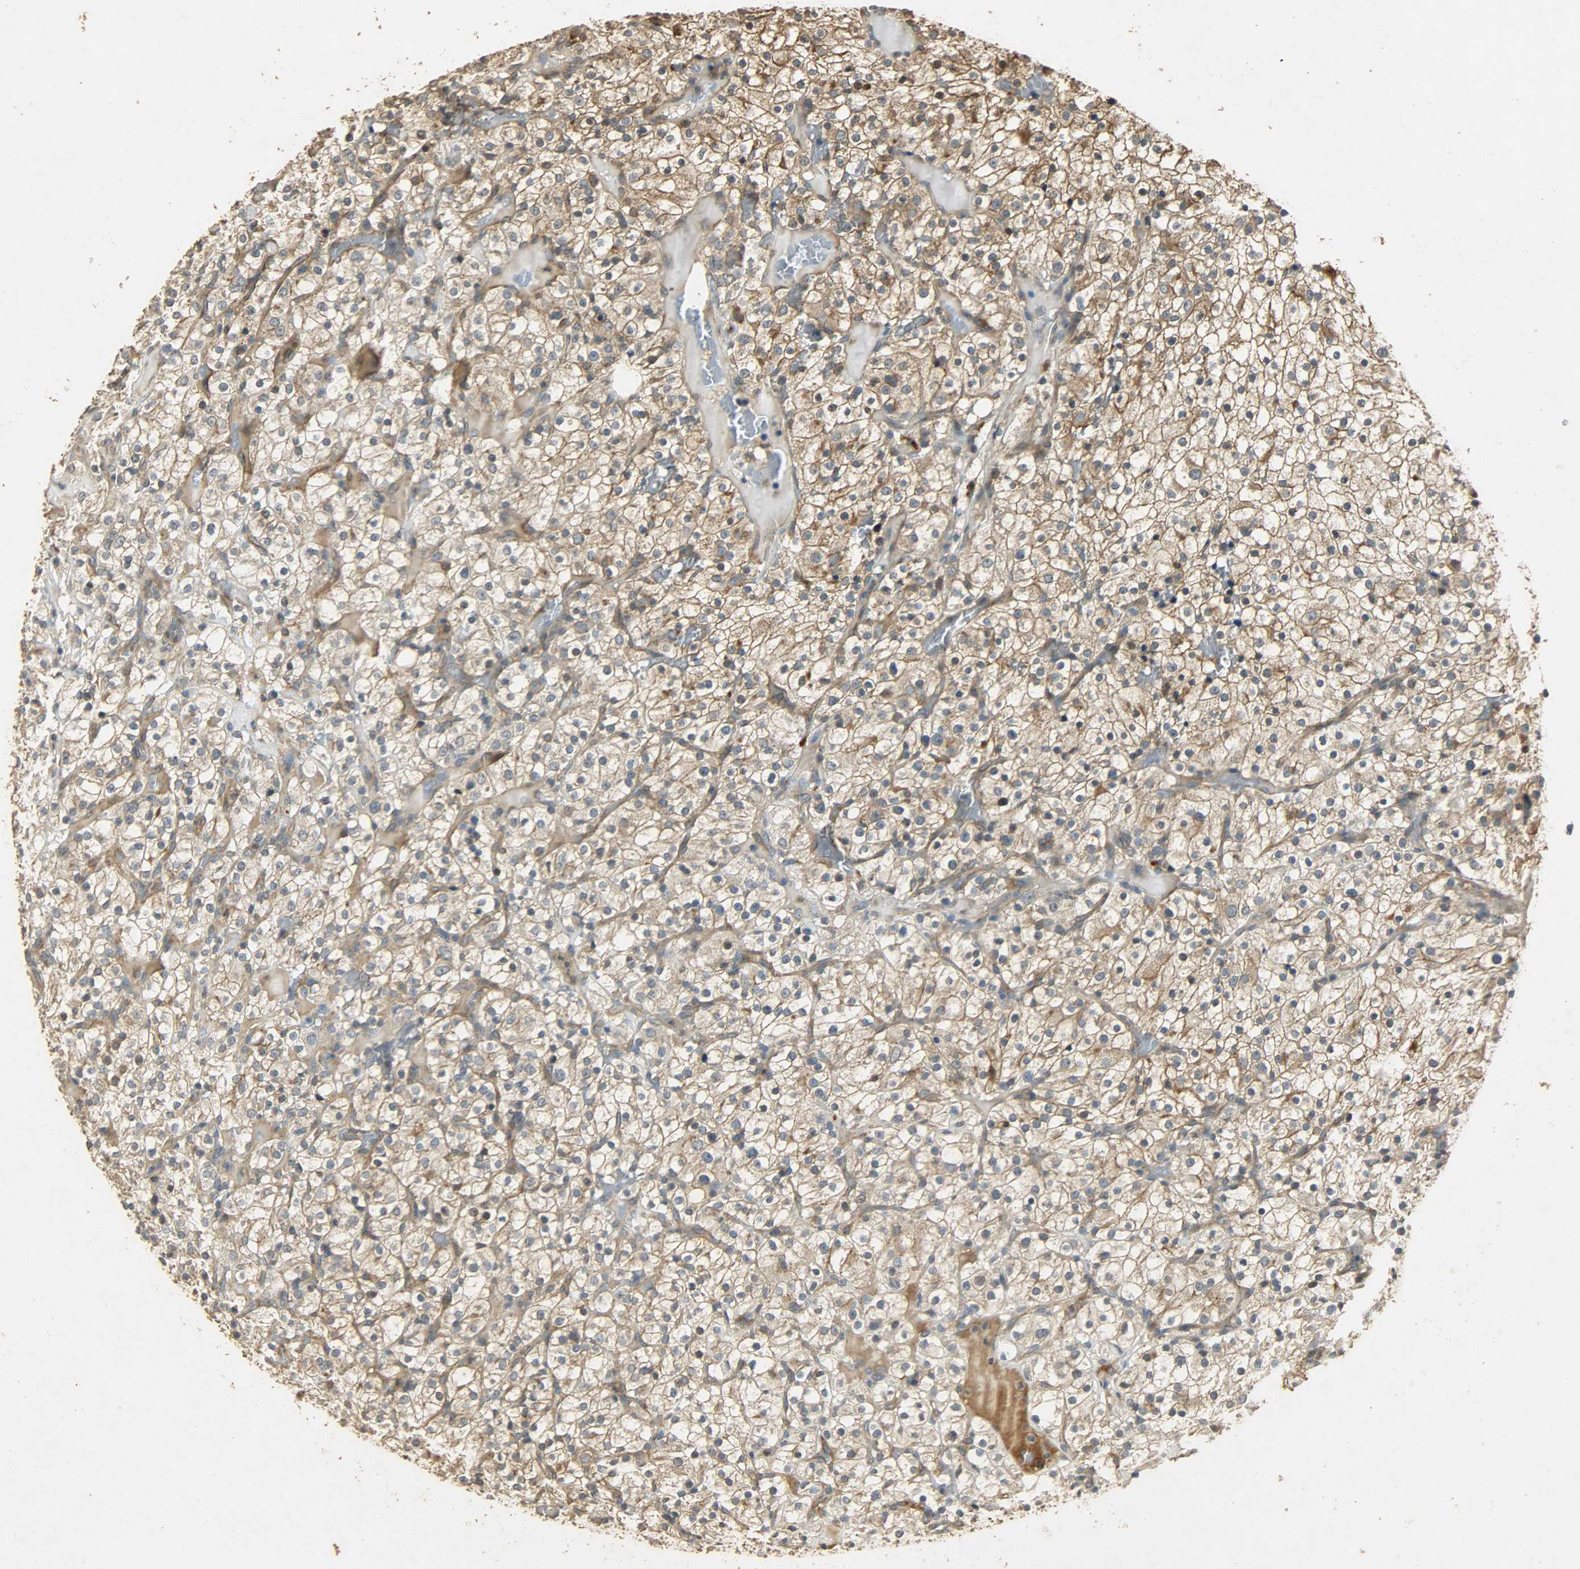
{"staining": {"intensity": "moderate", "quantity": ">75%", "location": "cytoplasmic/membranous"}, "tissue": "renal cancer", "cell_type": "Tumor cells", "image_type": "cancer", "snomed": [{"axis": "morphology", "description": "Normal tissue, NOS"}, {"axis": "morphology", "description": "Adenocarcinoma, NOS"}, {"axis": "topography", "description": "Kidney"}], "caption": "High-power microscopy captured an IHC photomicrograph of adenocarcinoma (renal), revealing moderate cytoplasmic/membranous staining in approximately >75% of tumor cells.", "gene": "ATP2B1", "patient": {"sex": "female", "age": 72}}